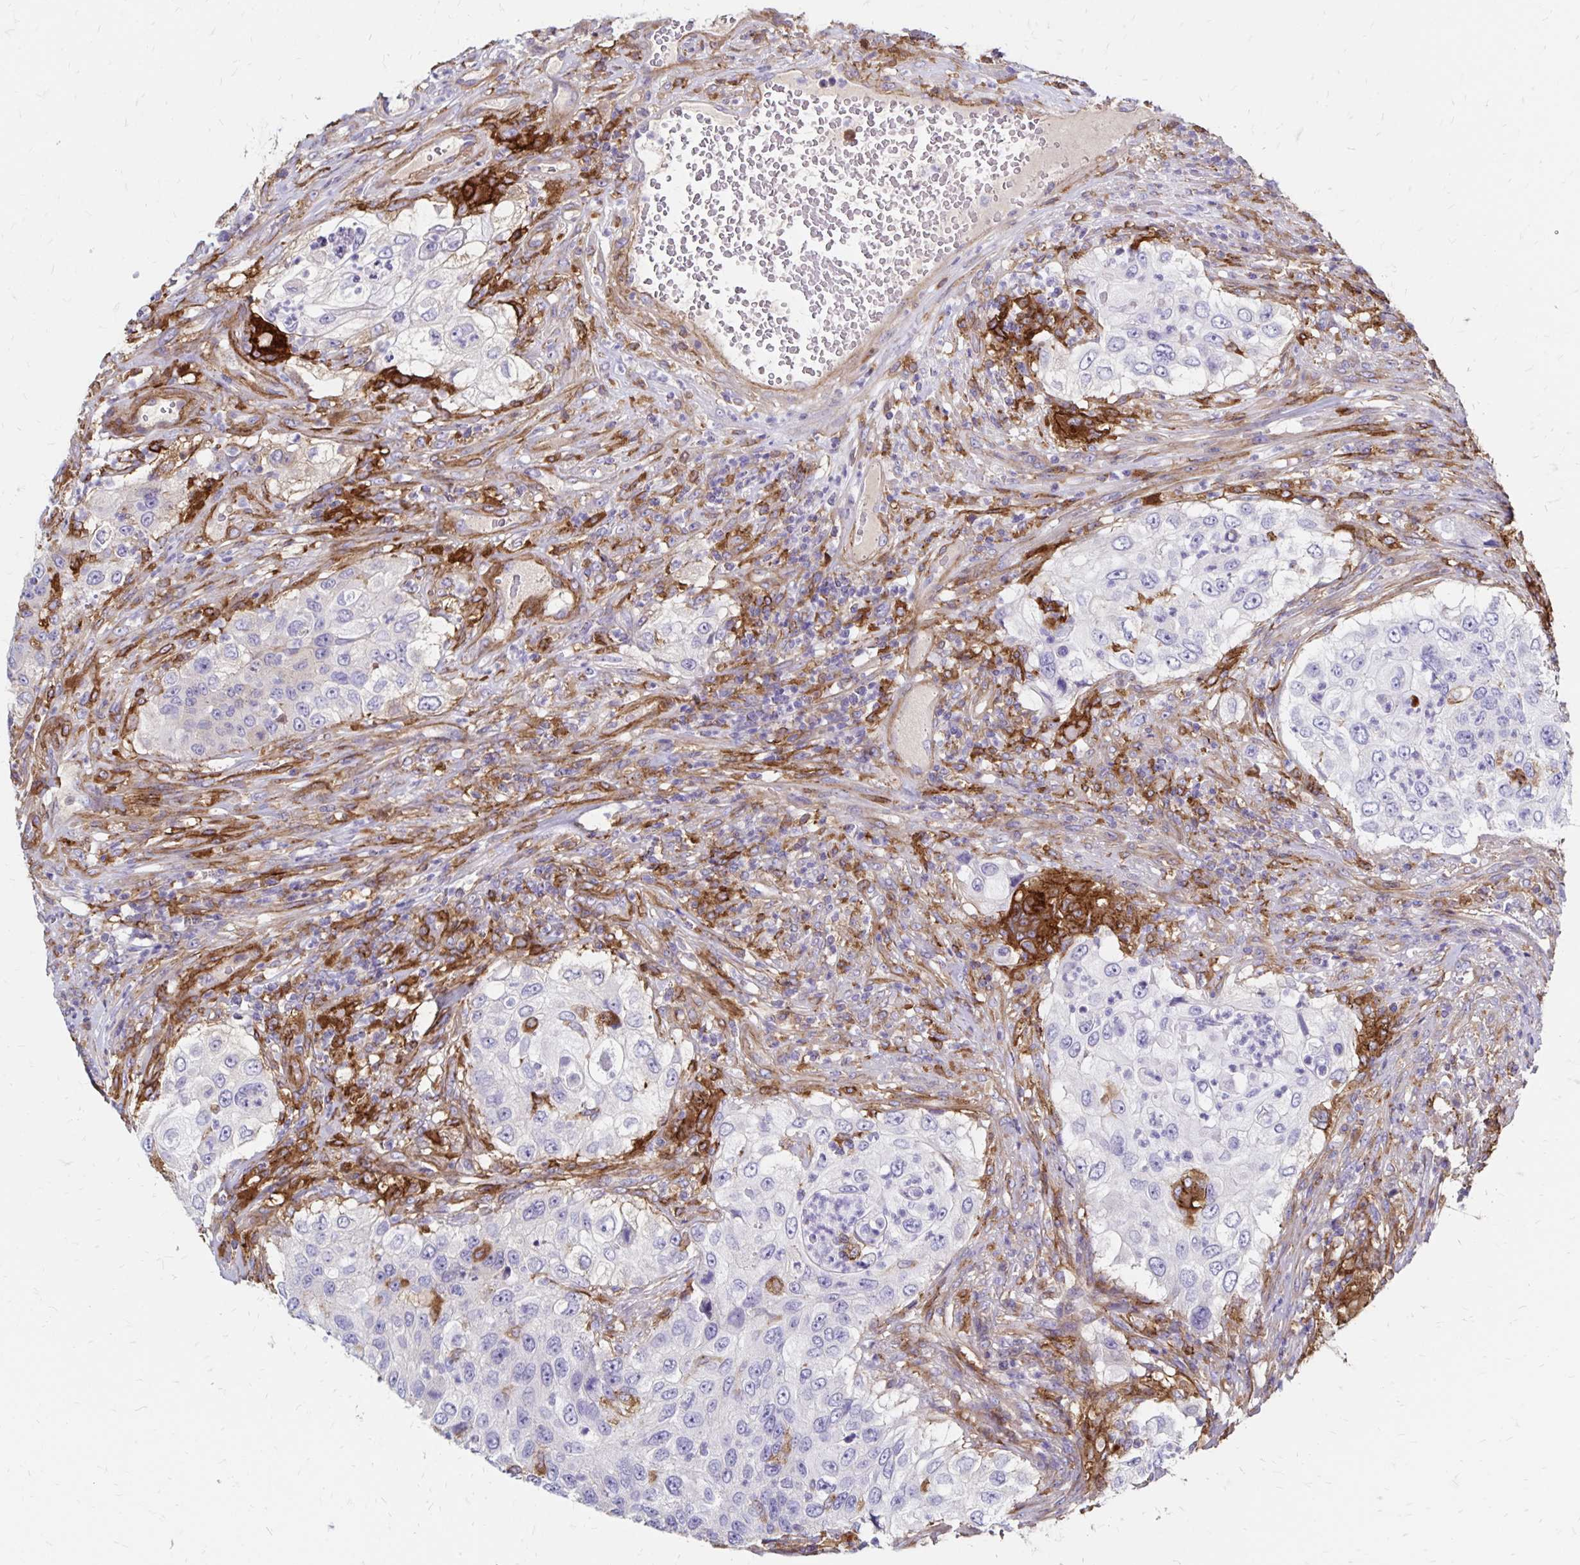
{"staining": {"intensity": "negative", "quantity": "none", "location": "none"}, "tissue": "urothelial cancer", "cell_type": "Tumor cells", "image_type": "cancer", "snomed": [{"axis": "morphology", "description": "Urothelial carcinoma, High grade"}, {"axis": "topography", "description": "Urinary bladder"}], "caption": "This is an immunohistochemistry (IHC) histopathology image of human urothelial cancer. There is no expression in tumor cells.", "gene": "TNS3", "patient": {"sex": "female", "age": 60}}